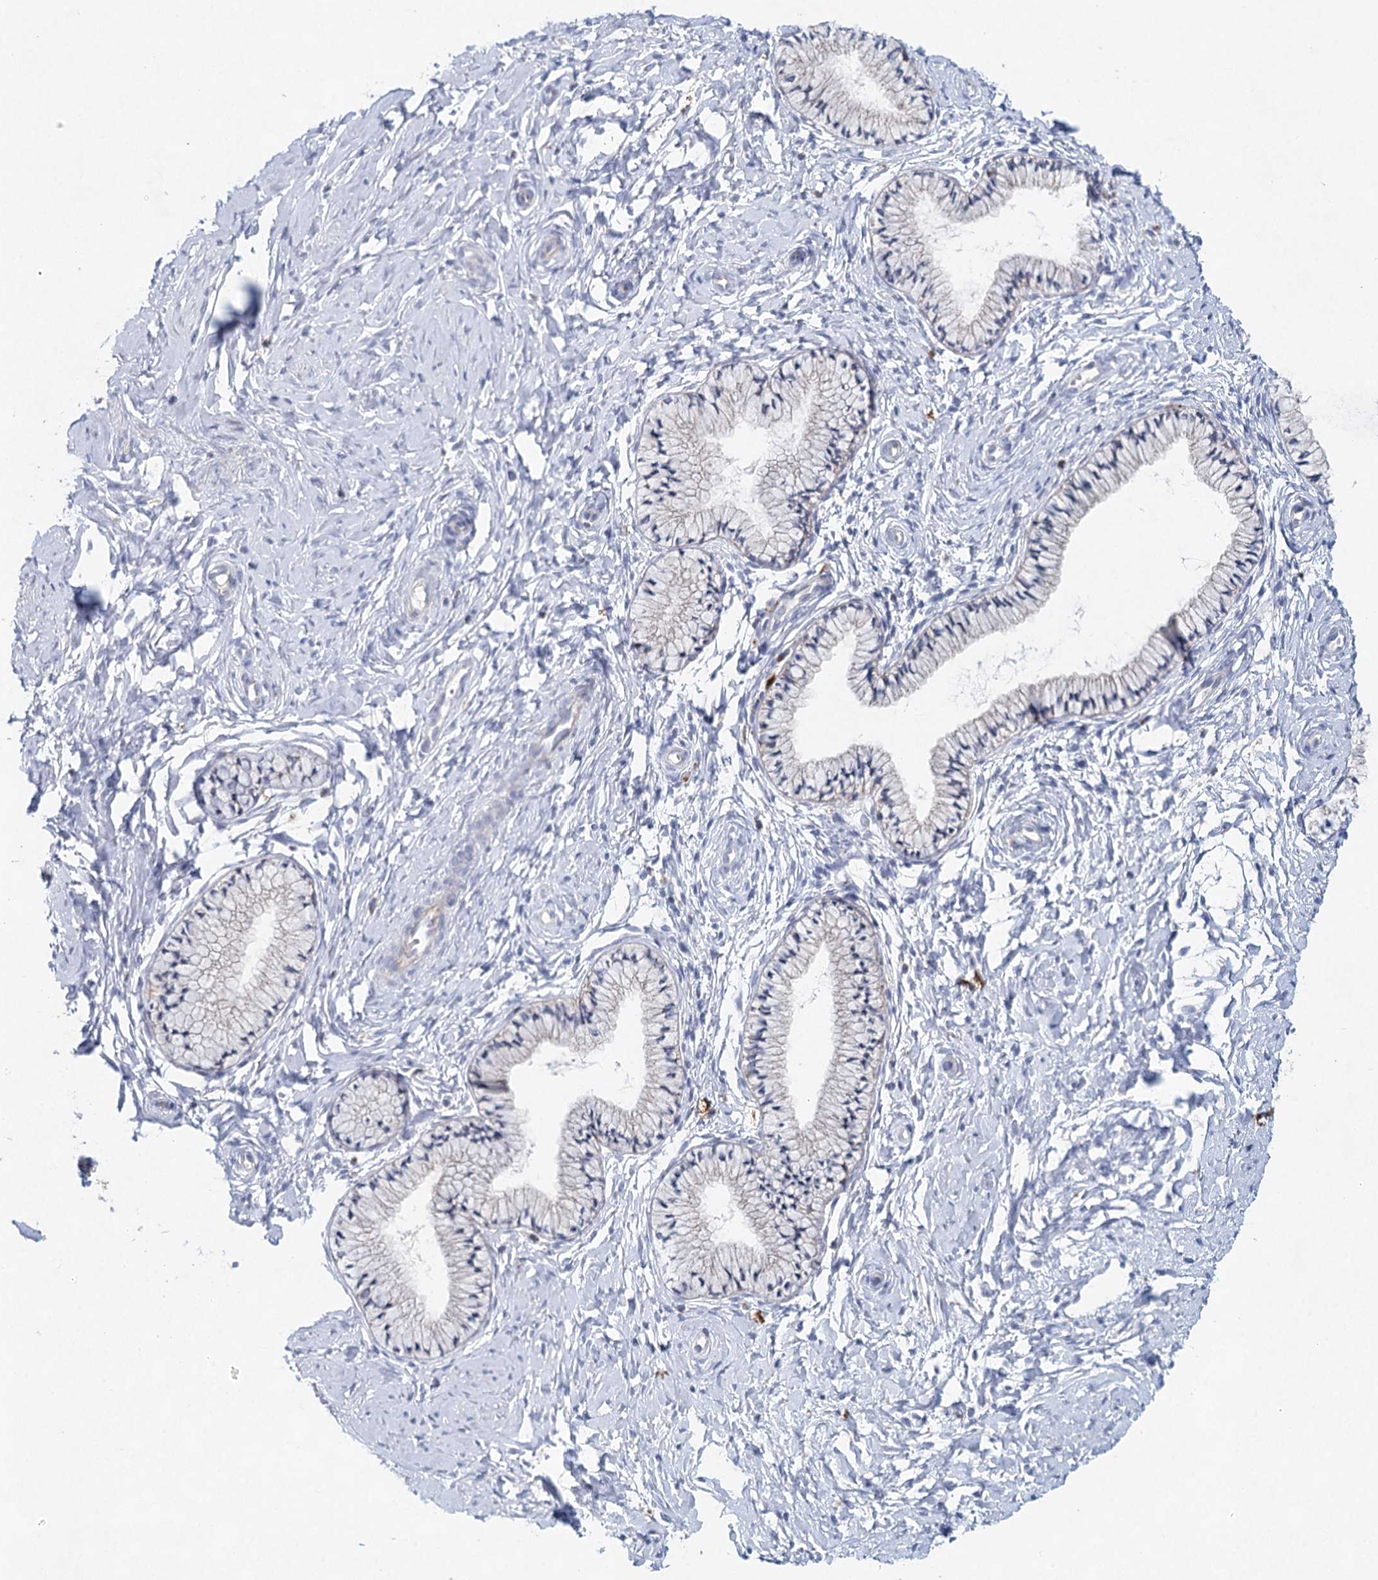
{"staining": {"intensity": "weak", "quantity": "<25%", "location": "cytoplasmic/membranous"}, "tissue": "cervix", "cell_type": "Glandular cells", "image_type": "normal", "snomed": [{"axis": "morphology", "description": "Normal tissue, NOS"}, {"axis": "topography", "description": "Cervix"}], "caption": "Immunohistochemistry (IHC) micrograph of benign human cervix stained for a protein (brown), which reveals no positivity in glandular cells. Brightfield microscopy of immunohistochemistry (IHC) stained with DAB (3,3'-diaminobenzidine) (brown) and hematoxylin (blue), captured at high magnification.", "gene": "XPO6", "patient": {"sex": "female", "age": 33}}